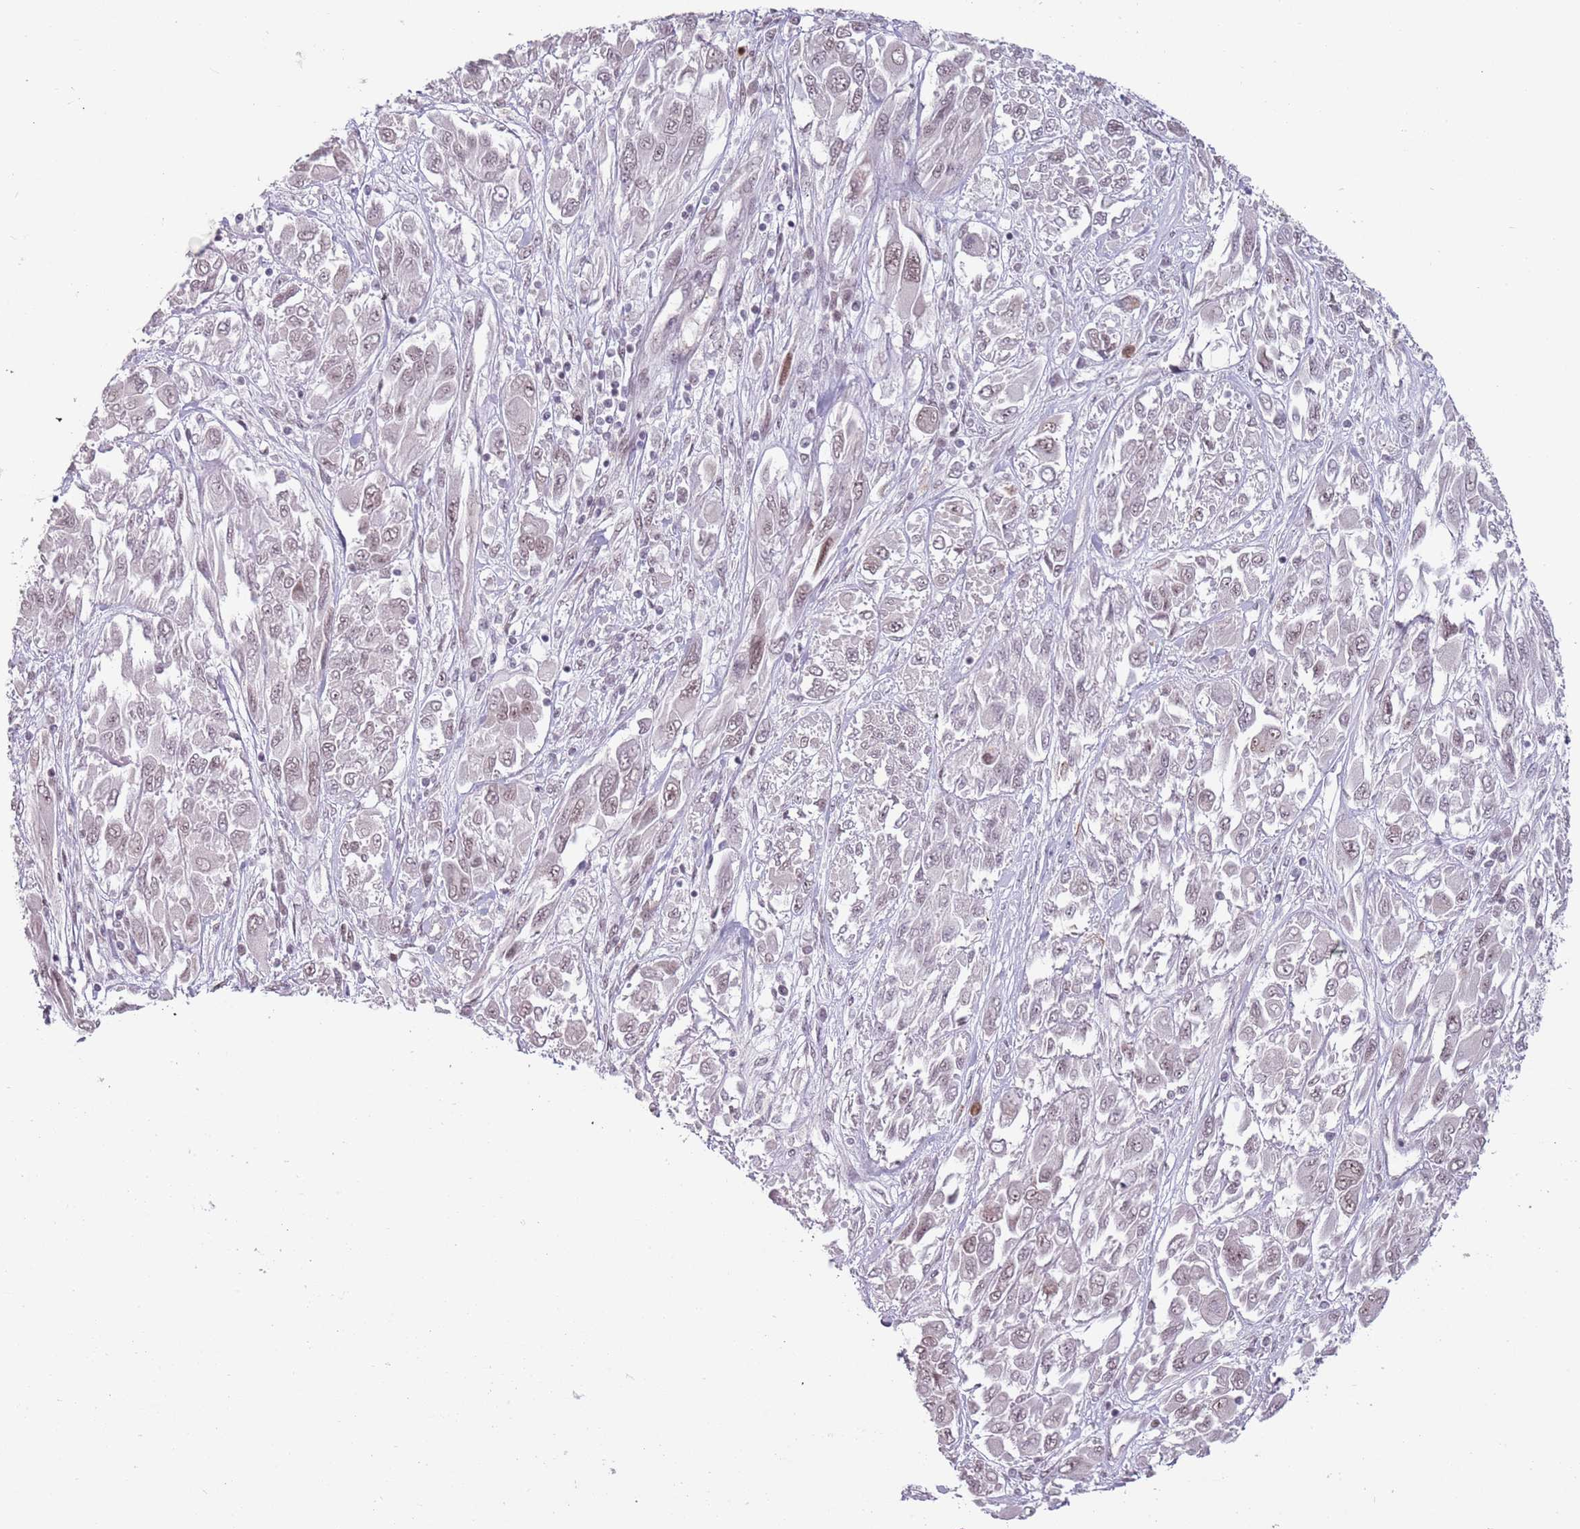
{"staining": {"intensity": "weak", "quantity": "<25%", "location": "nuclear"}, "tissue": "melanoma", "cell_type": "Tumor cells", "image_type": "cancer", "snomed": [{"axis": "morphology", "description": "Malignant melanoma, NOS"}, {"axis": "topography", "description": "Skin"}], "caption": "Tumor cells show no significant protein positivity in malignant melanoma.", "gene": "REXO4", "patient": {"sex": "female", "age": 91}}